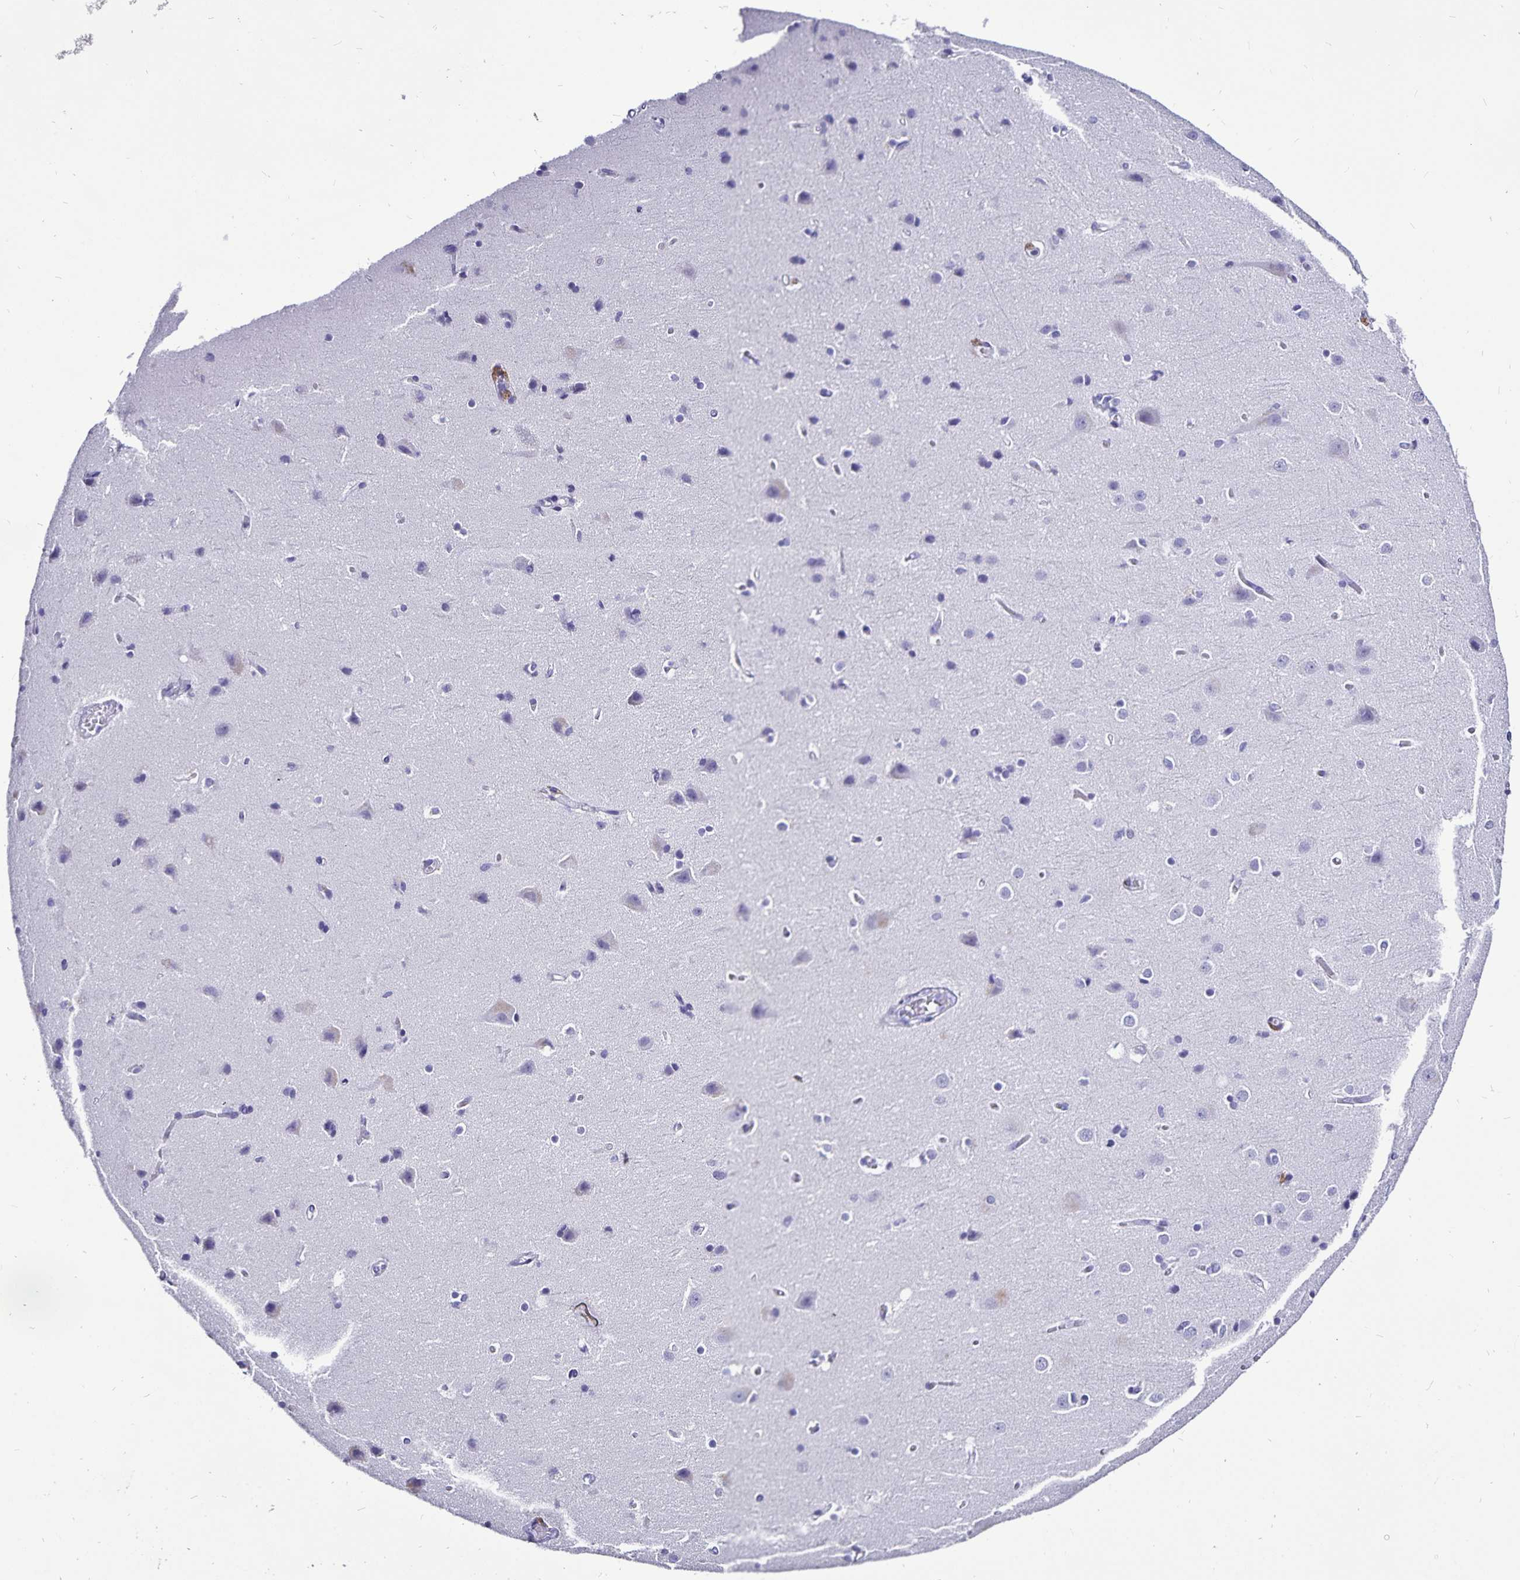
{"staining": {"intensity": "moderate", "quantity": "<25%", "location": "cytoplasmic/membranous"}, "tissue": "cerebral cortex", "cell_type": "Endothelial cells", "image_type": "normal", "snomed": [{"axis": "morphology", "description": "Normal tissue, NOS"}, {"axis": "topography", "description": "Cerebral cortex"}], "caption": "A histopathology image showing moderate cytoplasmic/membranous positivity in about <25% of endothelial cells in normal cerebral cortex, as visualized by brown immunohistochemical staining.", "gene": "PLAC1", "patient": {"sex": "male", "age": 37}}